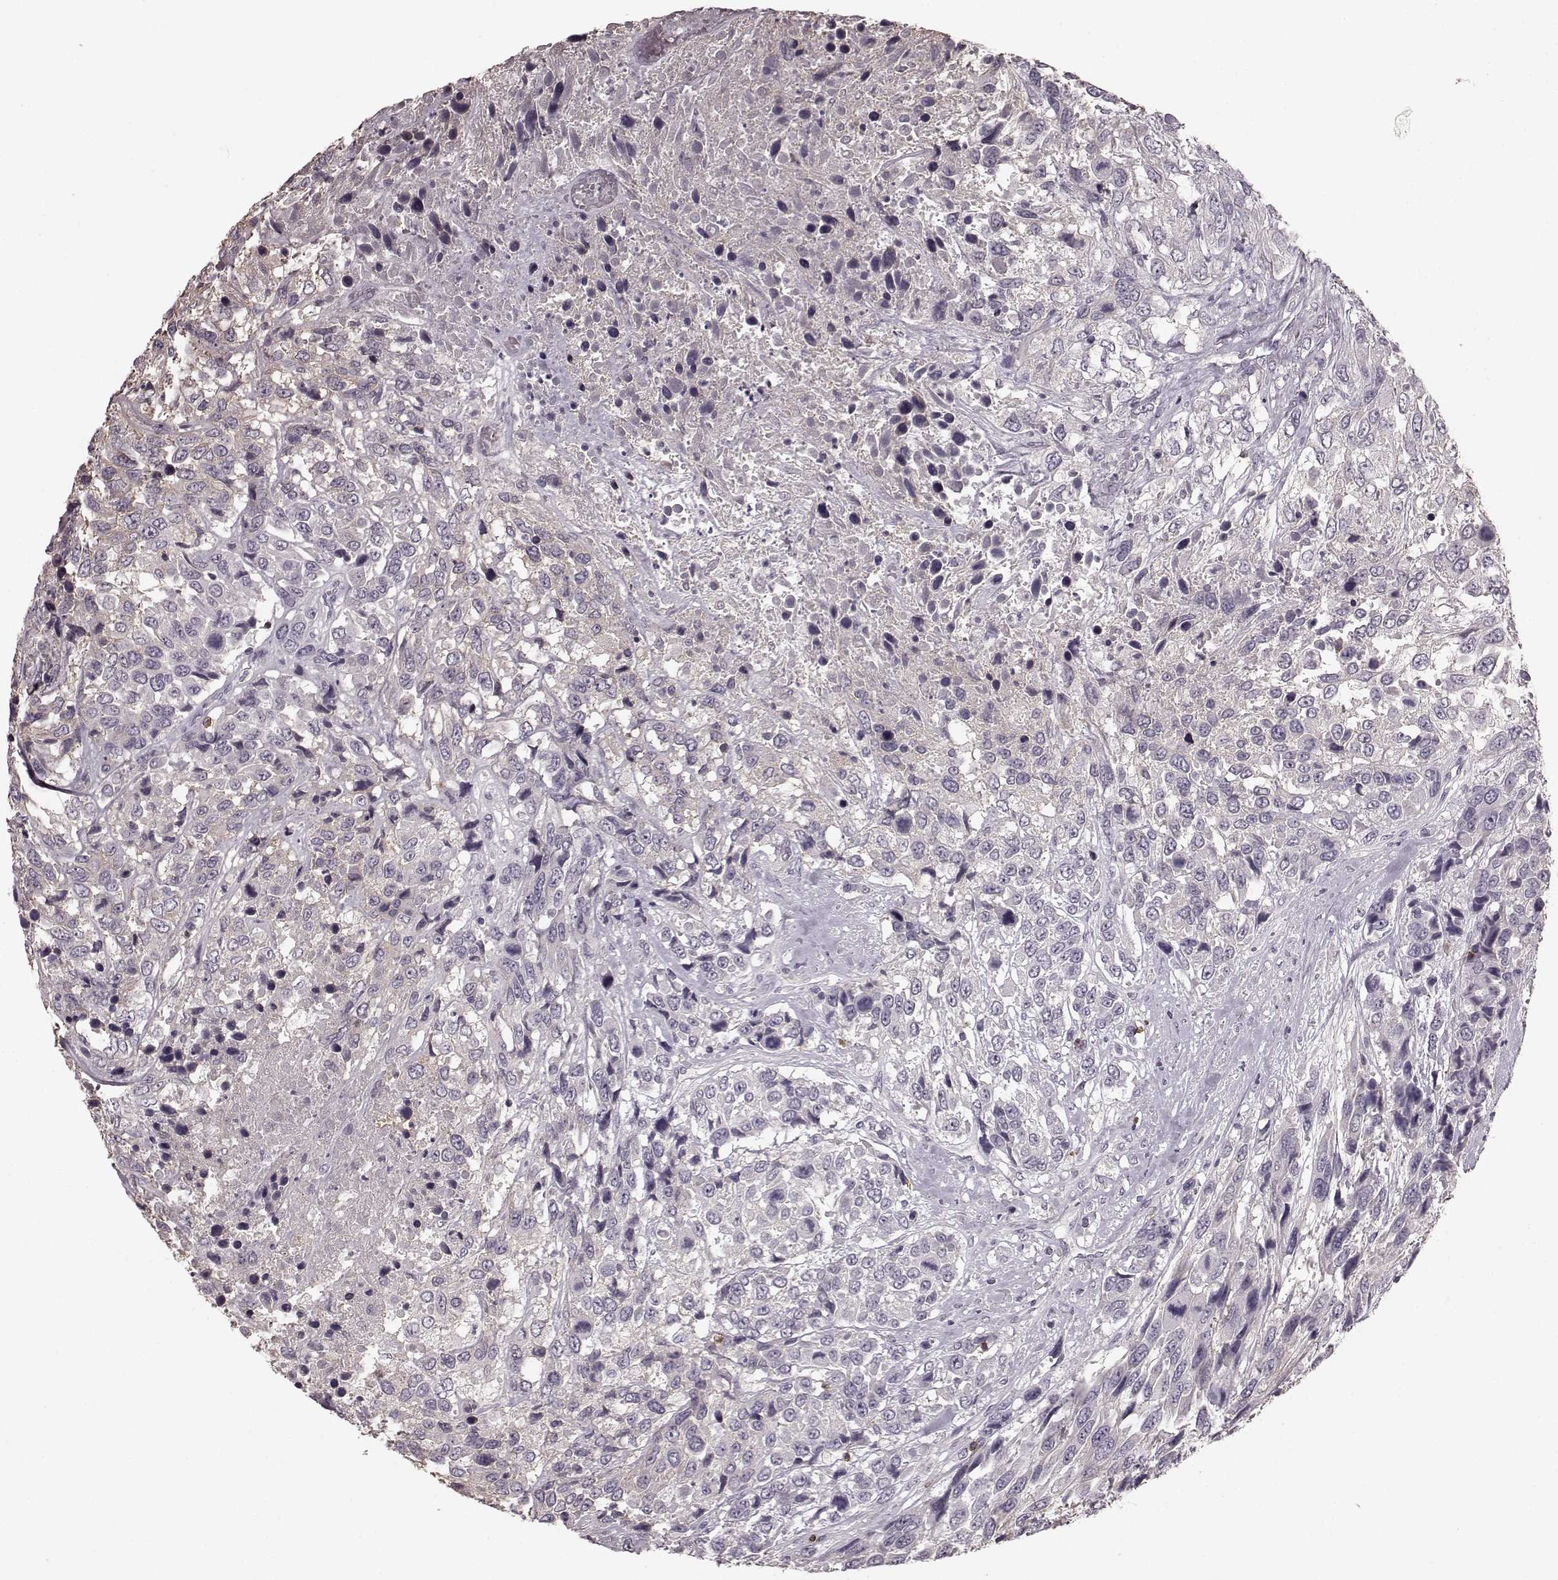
{"staining": {"intensity": "negative", "quantity": "none", "location": "none"}, "tissue": "urothelial cancer", "cell_type": "Tumor cells", "image_type": "cancer", "snomed": [{"axis": "morphology", "description": "Urothelial carcinoma, High grade"}, {"axis": "topography", "description": "Urinary bladder"}], "caption": "Immunohistochemical staining of urothelial cancer reveals no significant expression in tumor cells.", "gene": "CD28", "patient": {"sex": "female", "age": 70}}